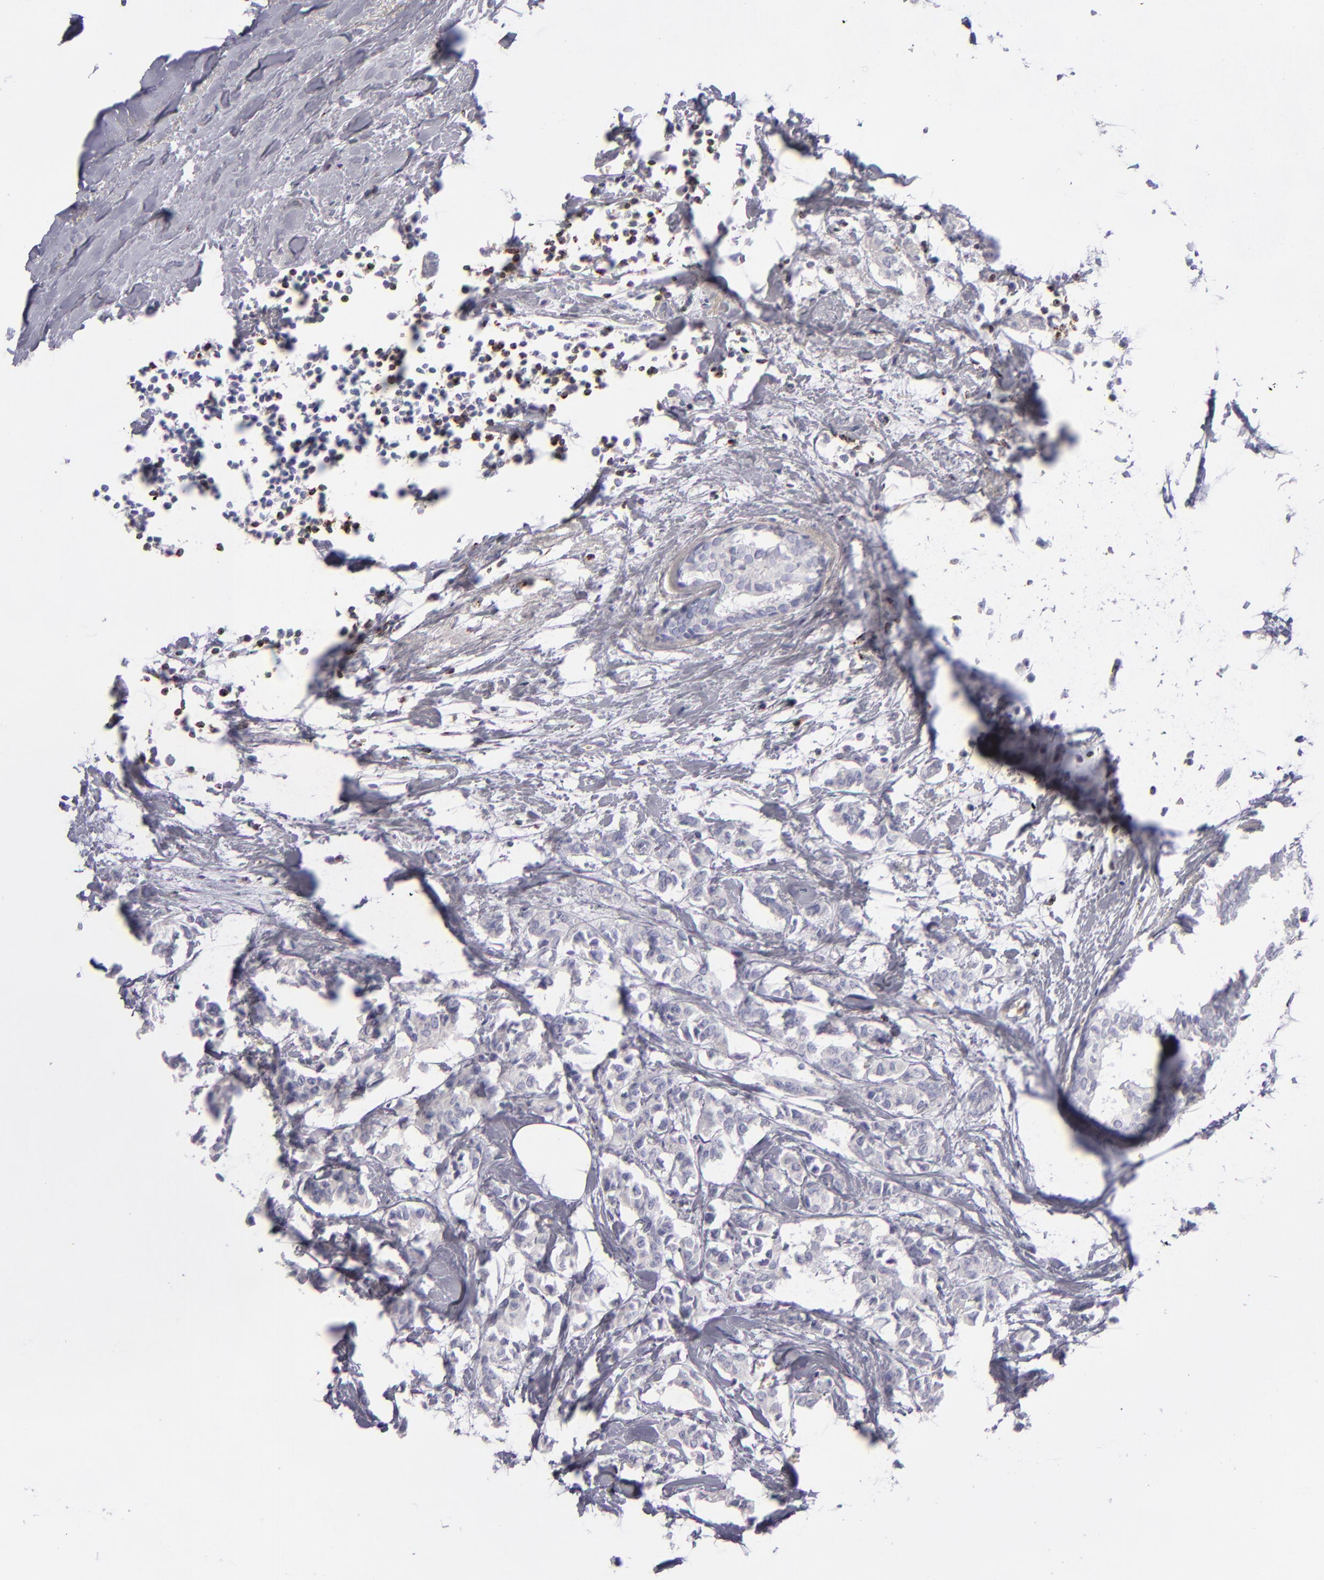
{"staining": {"intensity": "negative", "quantity": "none", "location": "none"}, "tissue": "breast cancer", "cell_type": "Tumor cells", "image_type": "cancer", "snomed": [{"axis": "morphology", "description": "Duct carcinoma"}, {"axis": "topography", "description": "Breast"}], "caption": "IHC micrograph of infiltrating ductal carcinoma (breast) stained for a protein (brown), which displays no staining in tumor cells.", "gene": "CD2", "patient": {"sex": "female", "age": 84}}